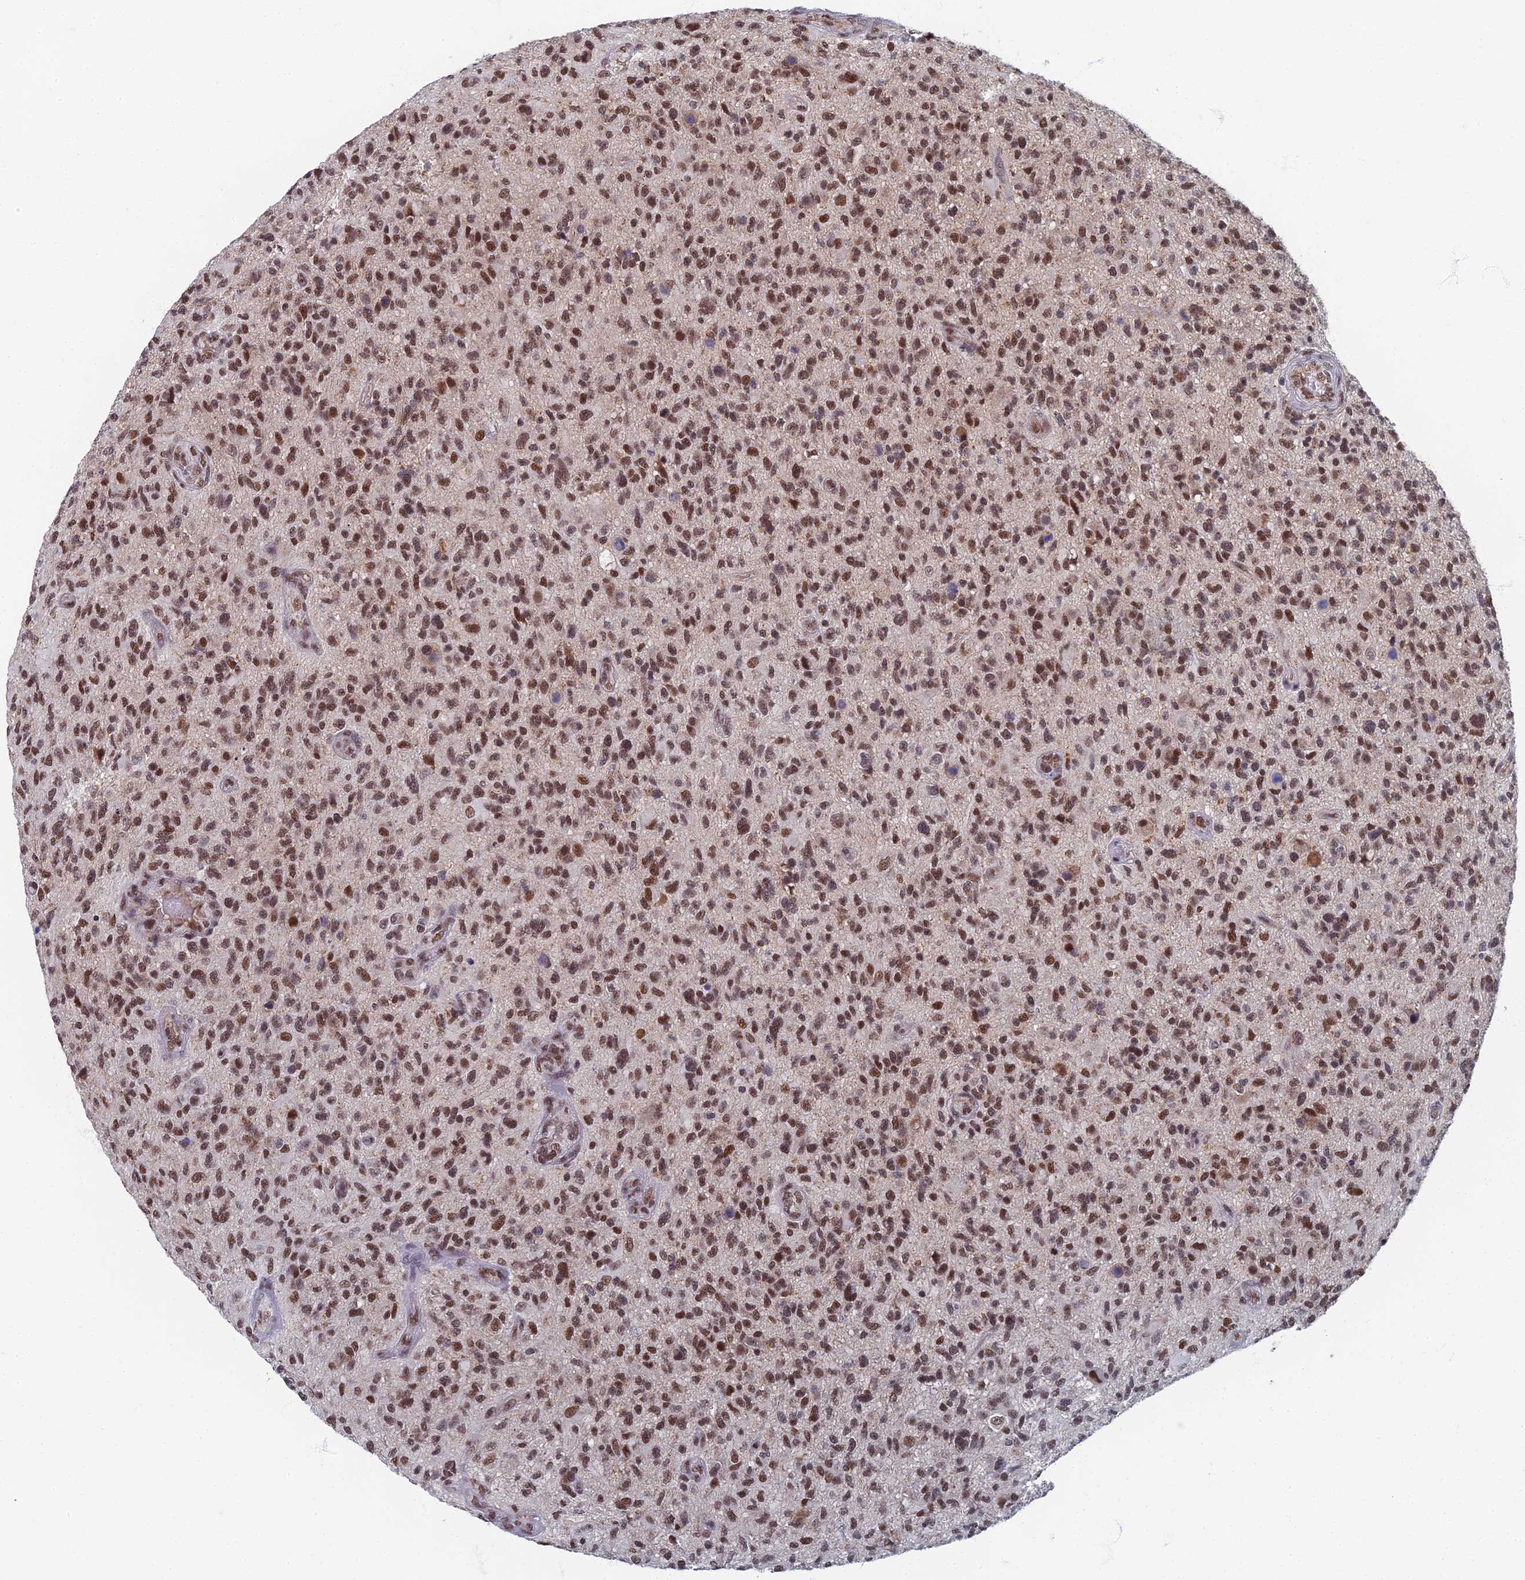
{"staining": {"intensity": "moderate", "quantity": ">75%", "location": "nuclear"}, "tissue": "glioma", "cell_type": "Tumor cells", "image_type": "cancer", "snomed": [{"axis": "morphology", "description": "Glioma, malignant, High grade"}, {"axis": "topography", "description": "Brain"}], "caption": "Human malignant high-grade glioma stained with a protein marker displays moderate staining in tumor cells.", "gene": "TAF13", "patient": {"sex": "male", "age": 47}}